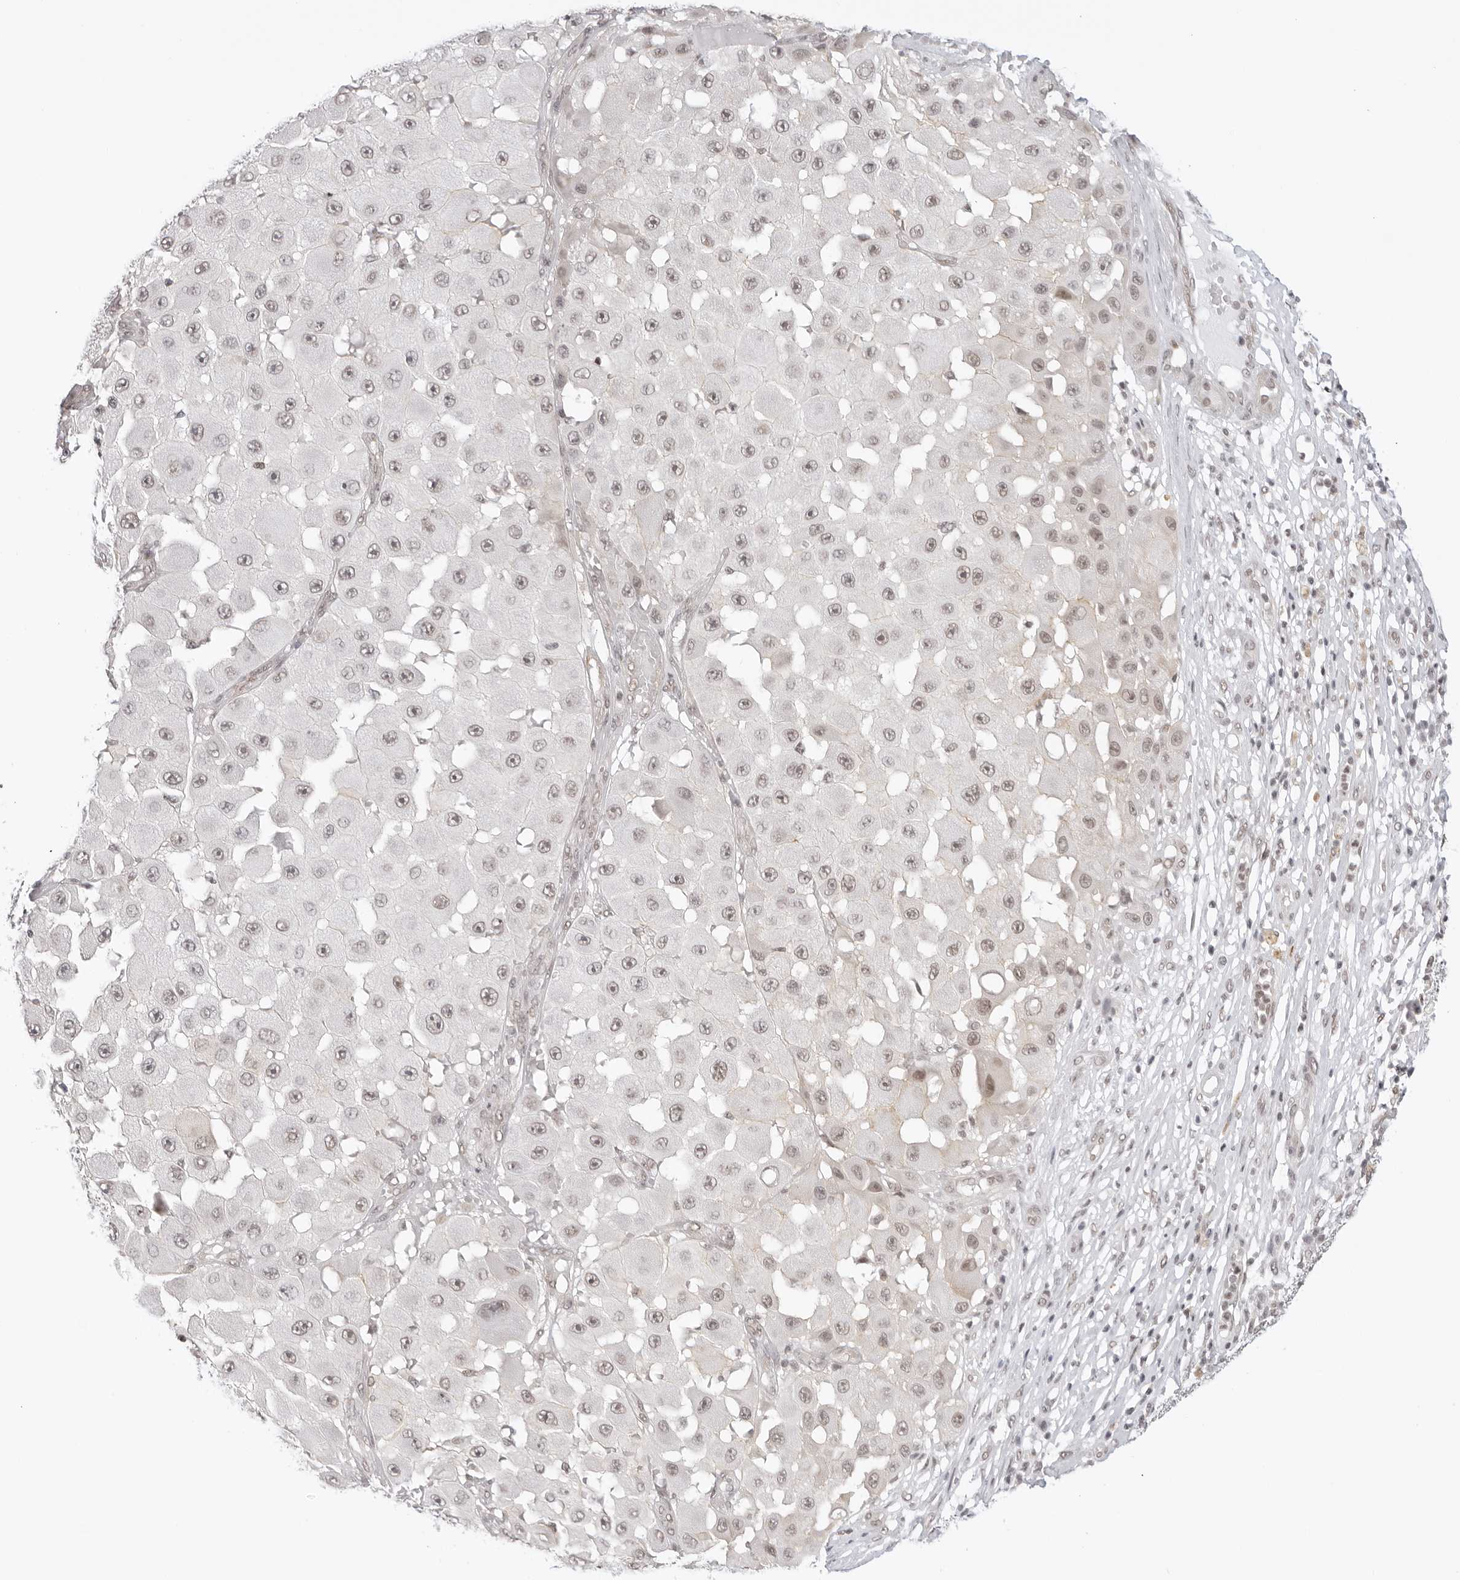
{"staining": {"intensity": "weak", "quantity": "25%-75%", "location": "nuclear"}, "tissue": "melanoma", "cell_type": "Tumor cells", "image_type": "cancer", "snomed": [{"axis": "morphology", "description": "Malignant melanoma, NOS"}, {"axis": "topography", "description": "Skin"}], "caption": "The image shows staining of malignant melanoma, revealing weak nuclear protein staining (brown color) within tumor cells.", "gene": "TCIM", "patient": {"sex": "female", "age": 81}}